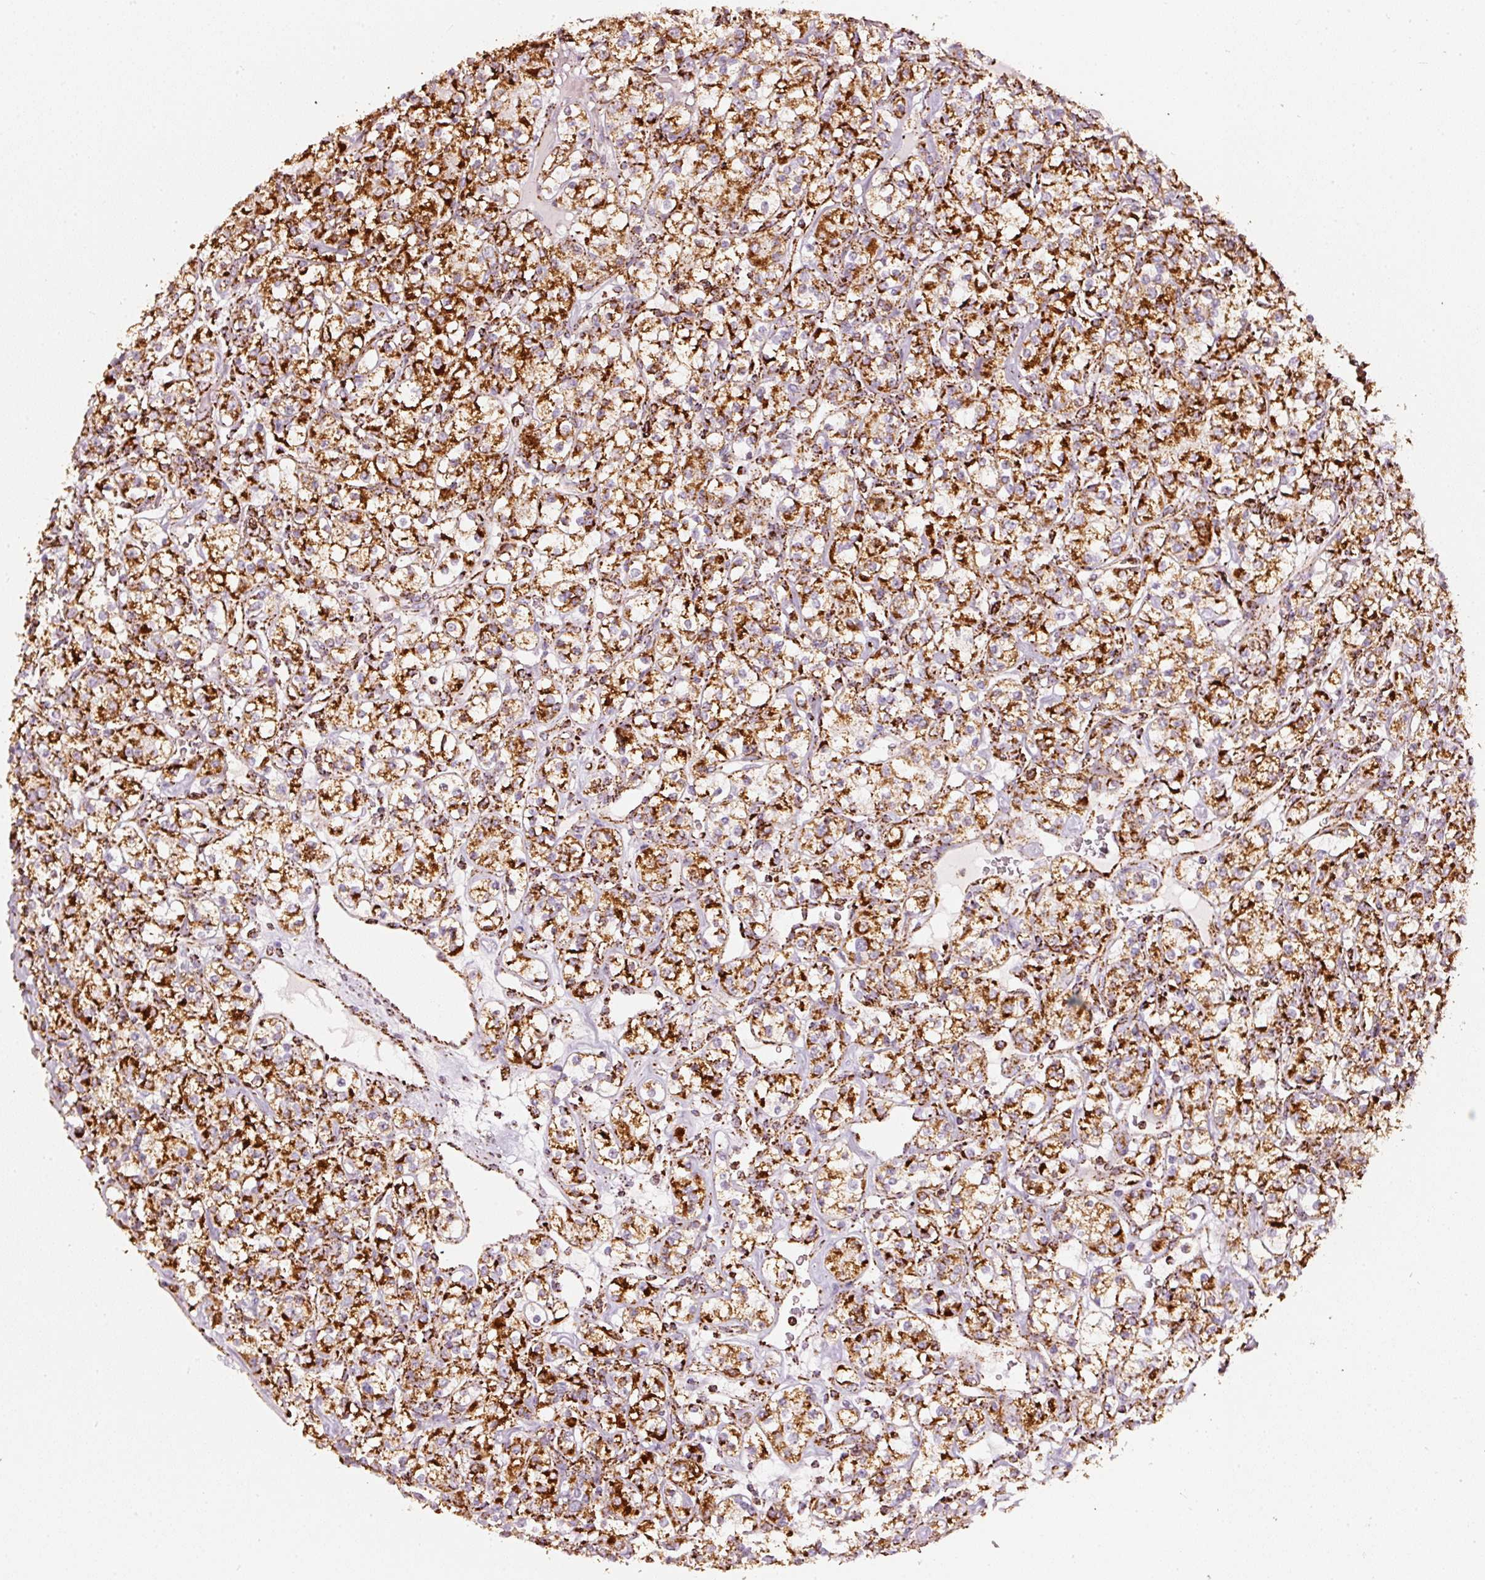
{"staining": {"intensity": "strong", "quantity": ">75%", "location": "cytoplasmic/membranous"}, "tissue": "renal cancer", "cell_type": "Tumor cells", "image_type": "cancer", "snomed": [{"axis": "morphology", "description": "Adenocarcinoma, NOS"}, {"axis": "topography", "description": "Kidney"}], "caption": "Immunohistochemistry (IHC) image of renal adenocarcinoma stained for a protein (brown), which reveals high levels of strong cytoplasmic/membranous positivity in approximately >75% of tumor cells.", "gene": "UQCRC1", "patient": {"sex": "male", "age": 77}}